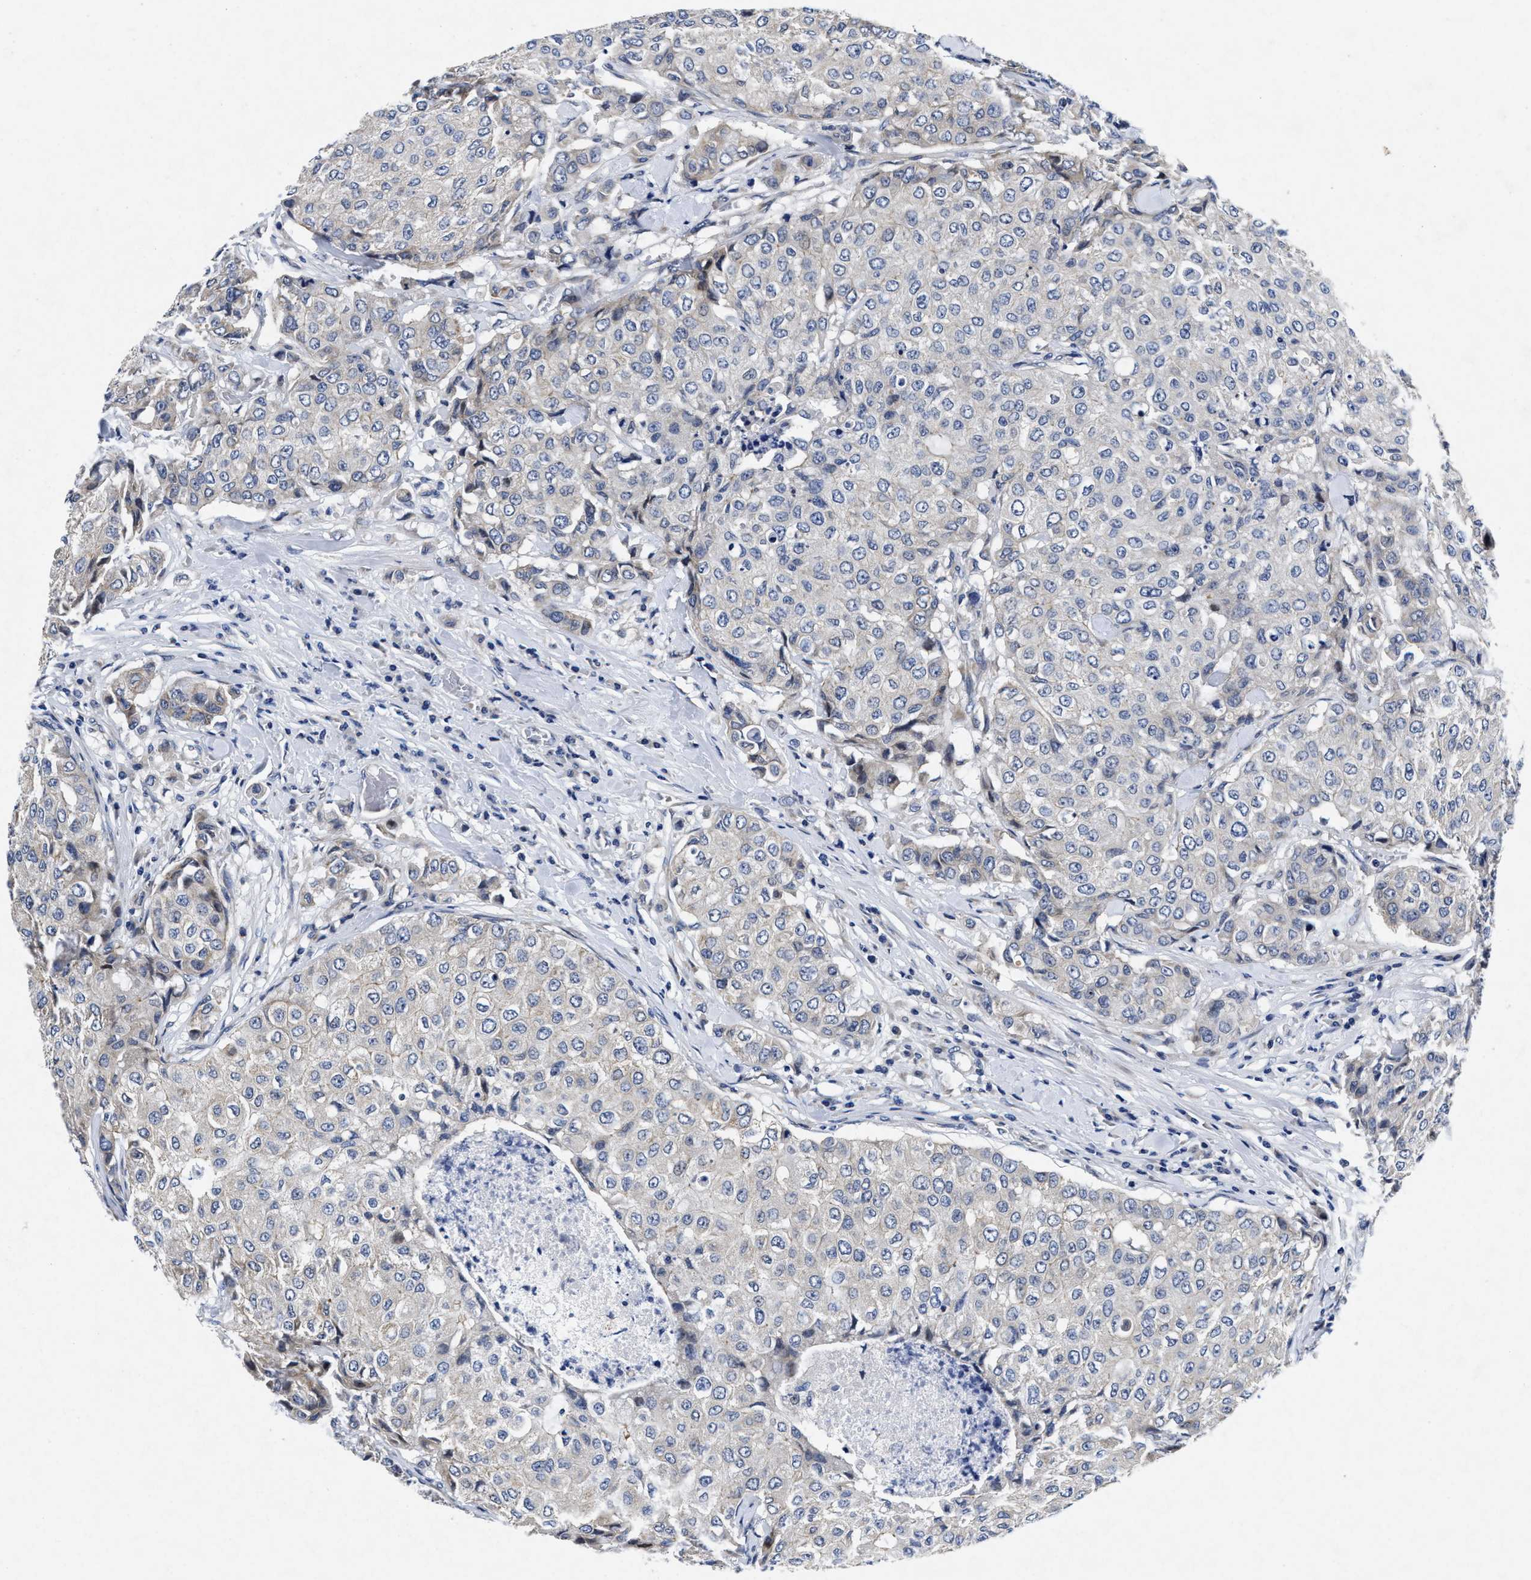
{"staining": {"intensity": "weak", "quantity": "<25%", "location": "cytoplasmic/membranous"}, "tissue": "breast cancer", "cell_type": "Tumor cells", "image_type": "cancer", "snomed": [{"axis": "morphology", "description": "Duct carcinoma"}, {"axis": "topography", "description": "Breast"}], "caption": "An IHC micrograph of breast invasive ductal carcinoma is shown. There is no staining in tumor cells of breast invasive ductal carcinoma.", "gene": "LAD1", "patient": {"sex": "female", "age": 27}}